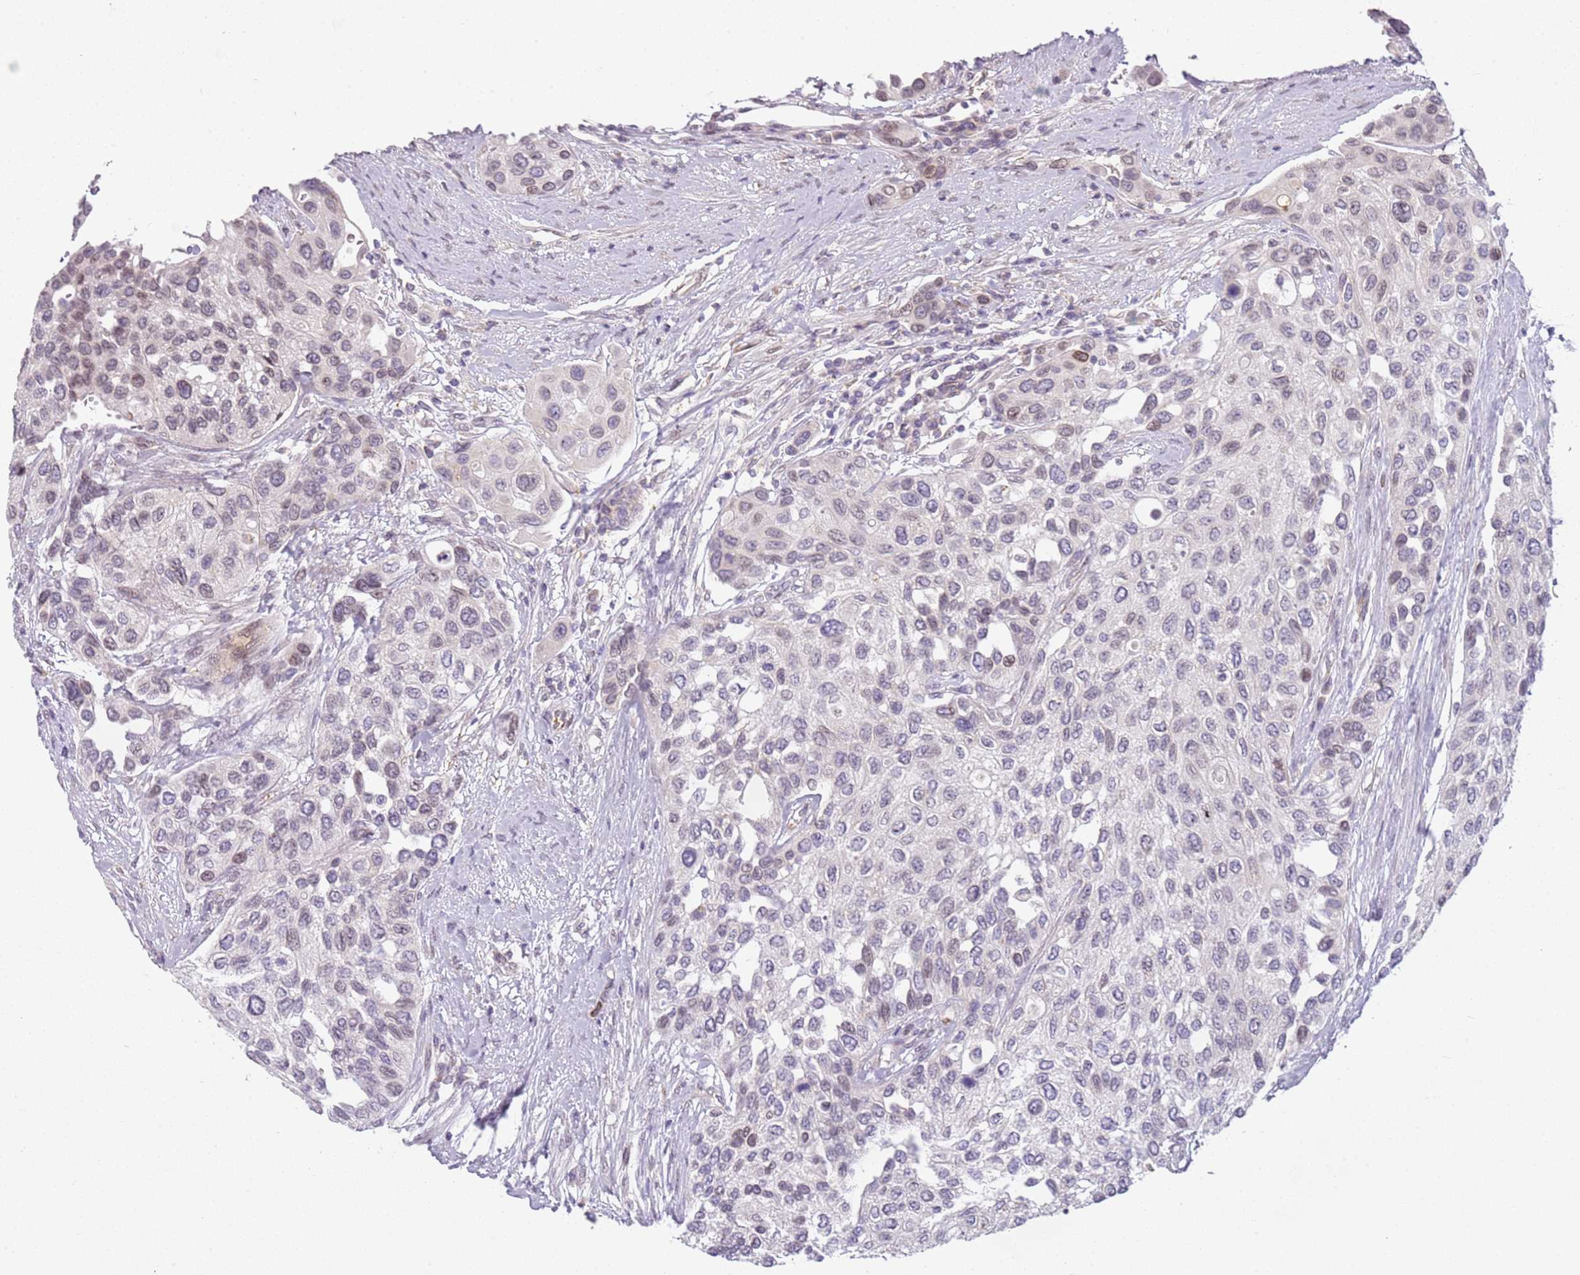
{"staining": {"intensity": "negative", "quantity": "none", "location": "none"}, "tissue": "urothelial cancer", "cell_type": "Tumor cells", "image_type": "cancer", "snomed": [{"axis": "morphology", "description": "Normal tissue, NOS"}, {"axis": "morphology", "description": "Urothelial carcinoma, High grade"}, {"axis": "topography", "description": "Vascular tissue"}, {"axis": "topography", "description": "Urinary bladder"}], "caption": "A high-resolution micrograph shows immunohistochemistry (IHC) staining of high-grade urothelial carcinoma, which shows no significant staining in tumor cells. (DAB (3,3'-diaminobenzidine) immunohistochemistry (IHC) with hematoxylin counter stain).", "gene": "DEFB116", "patient": {"sex": "female", "age": 56}}